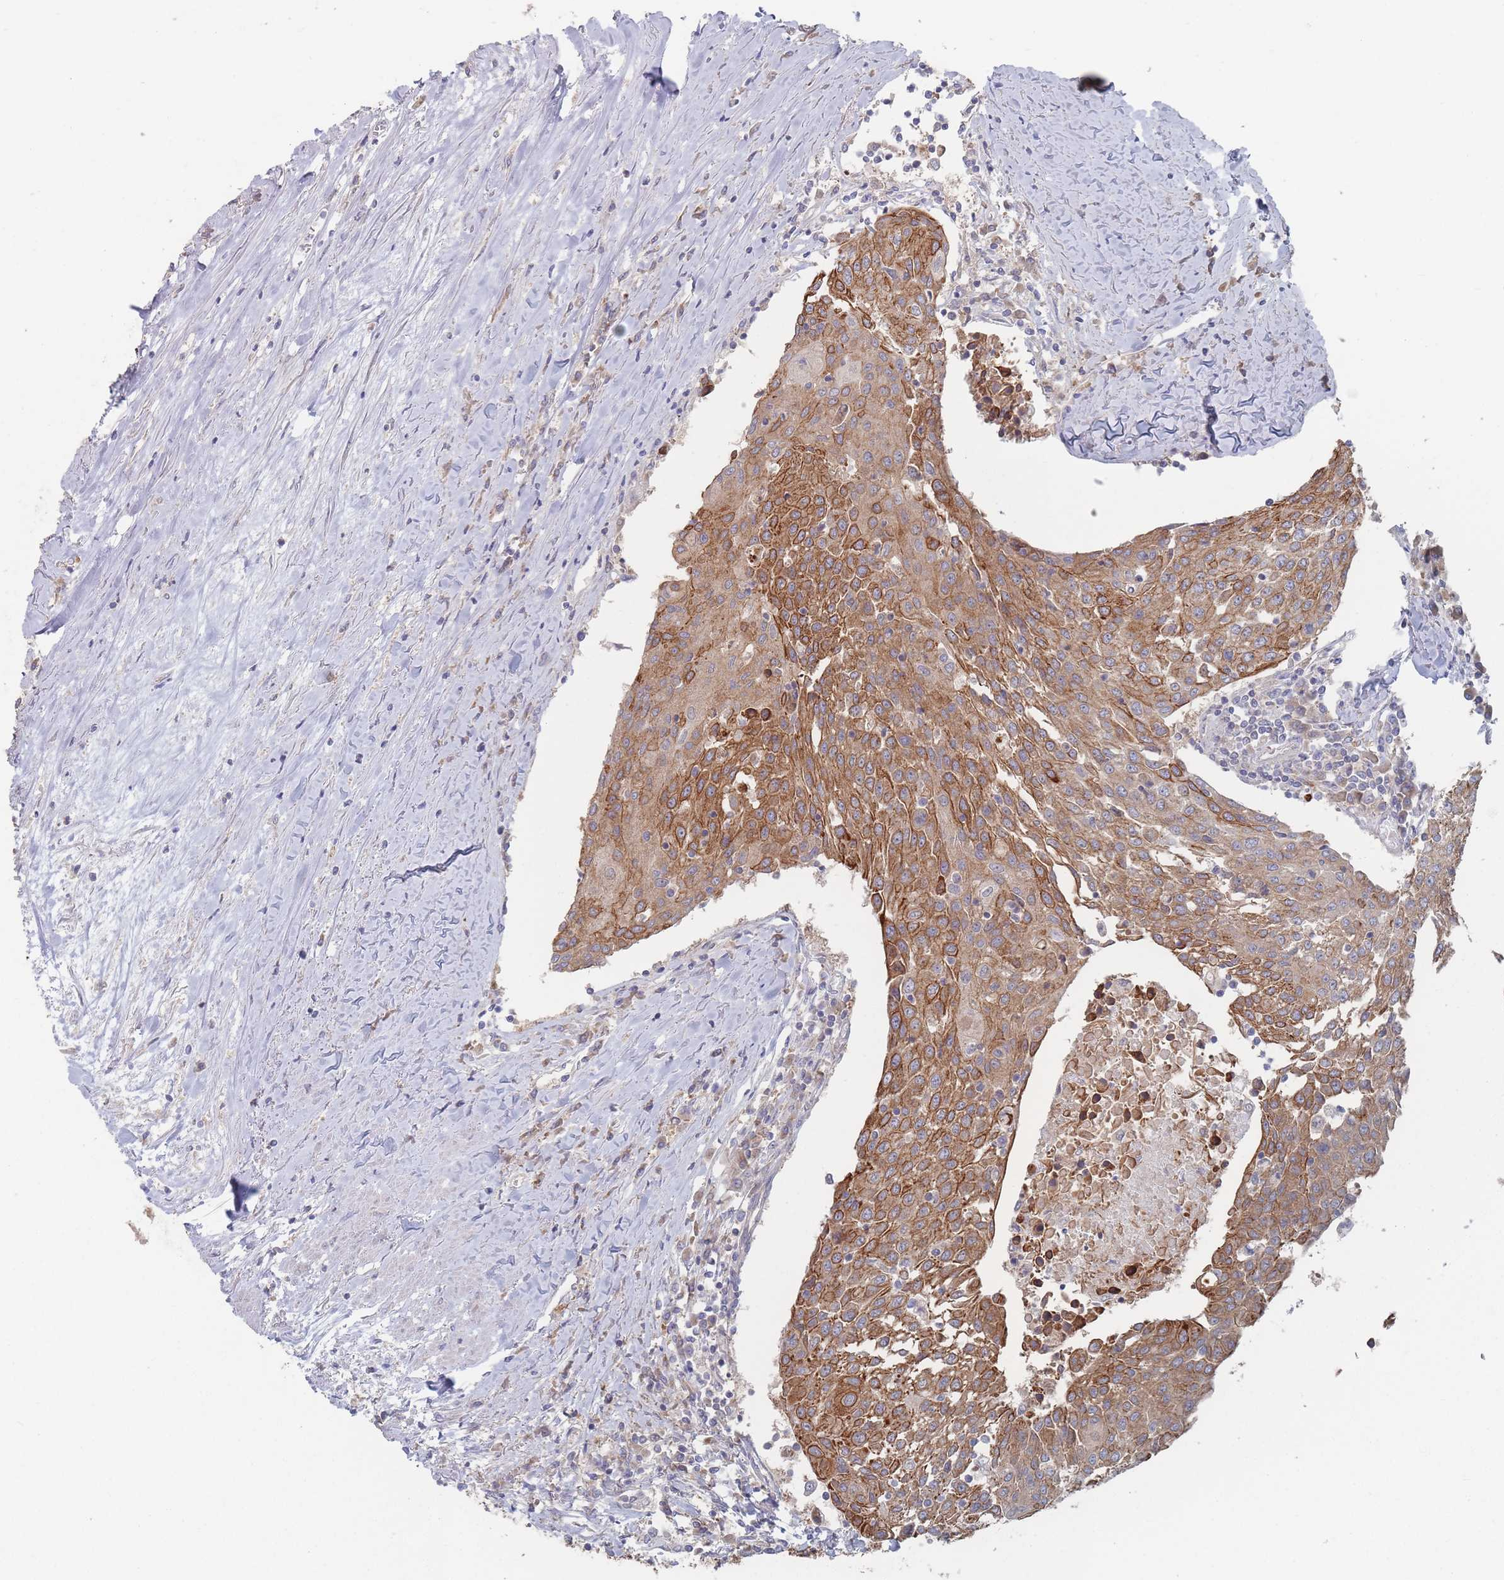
{"staining": {"intensity": "strong", "quantity": ">75%", "location": "cytoplasmic/membranous"}, "tissue": "urothelial cancer", "cell_type": "Tumor cells", "image_type": "cancer", "snomed": [{"axis": "morphology", "description": "Urothelial carcinoma, High grade"}, {"axis": "topography", "description": "Urinary bladder"}], "caption": "Immunohistochemical staining of human high-grade urothelial carcinoma exhibits high levels of strong cytoplasmic/membranous protein expression in about >75% of tumor cells. The protein of interest is shown in brown color, while the nuclei are stained blue.", "gene": "EFCC1", "patient": {"sex": "female", "age": 85}}